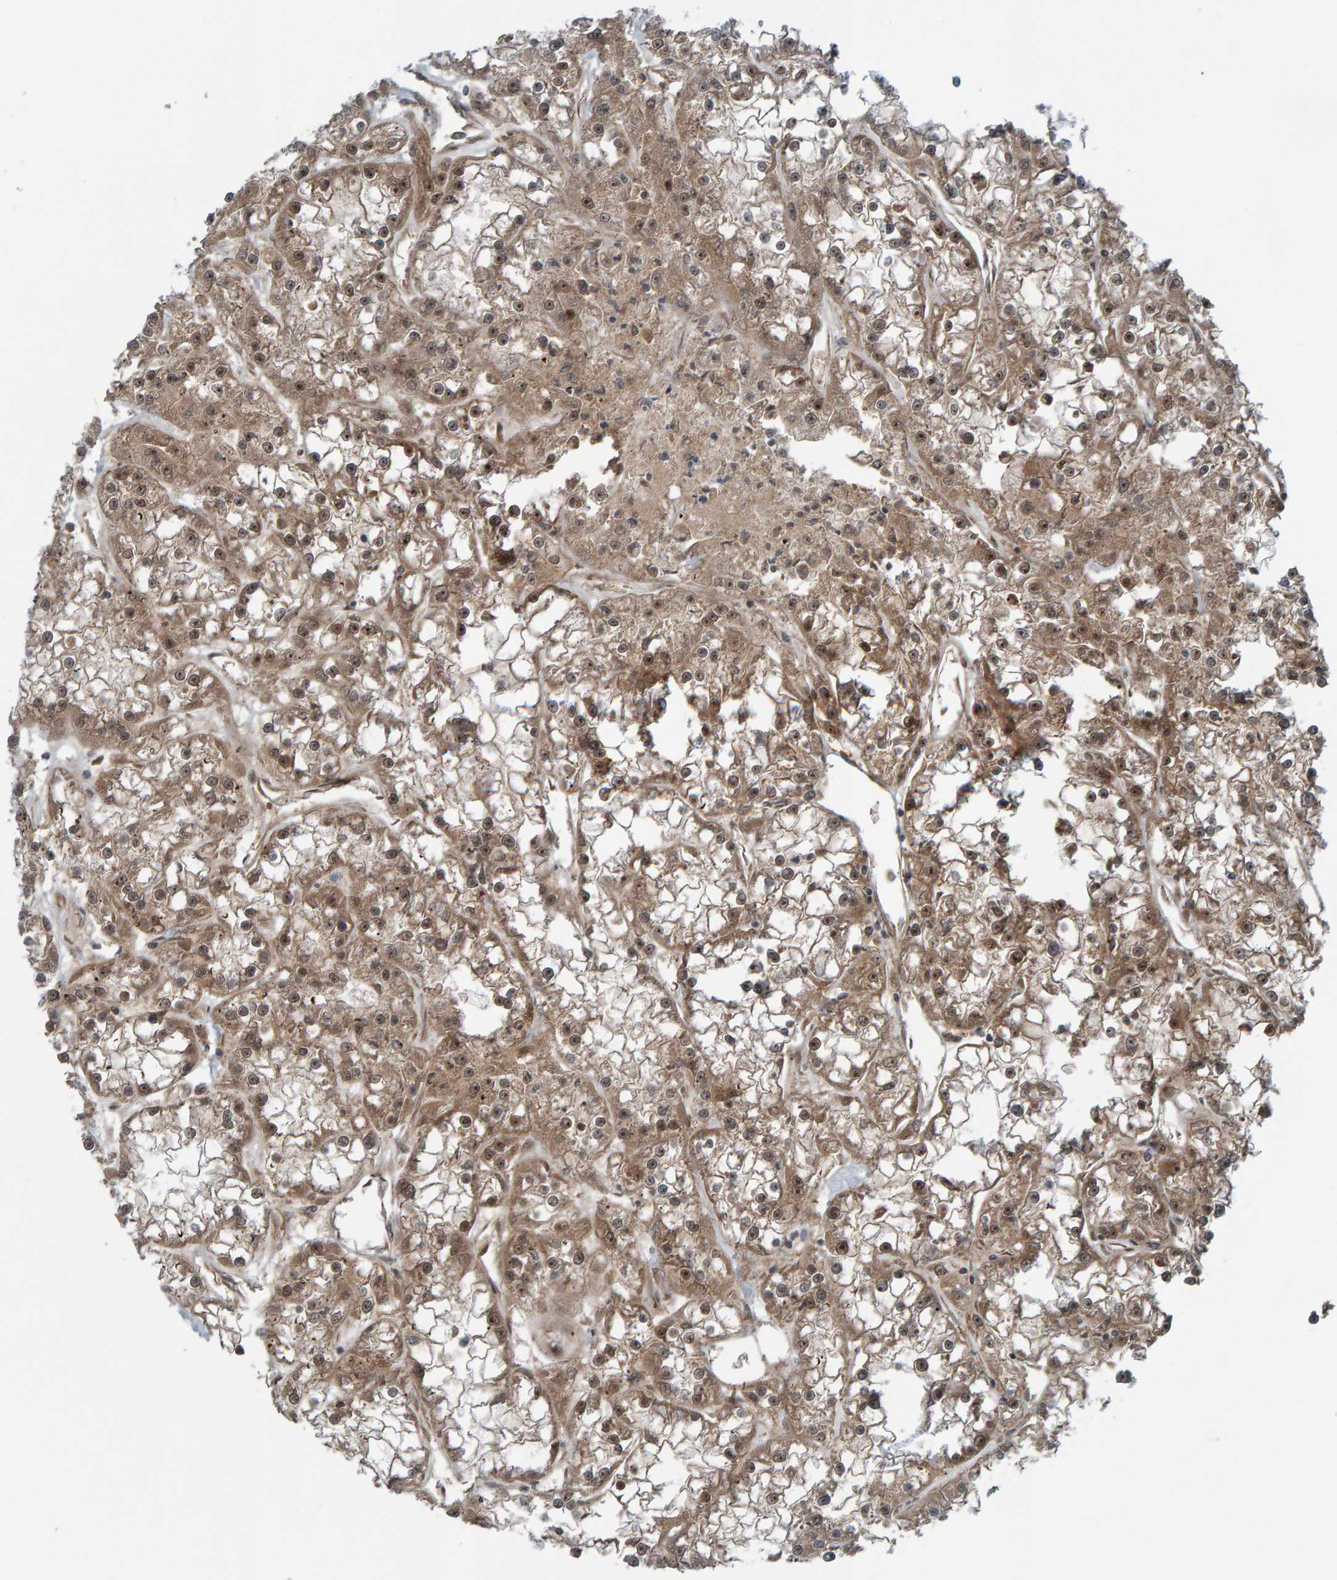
{"staining": {"intensity": "moderate", "quantity": ">75%", "location": "cytoplasmic/membranous,nuclear"}, "tissue": "renal cancer", "cell_type": "Tumor cells", "image_type": "cancer", "snomed": [{"axis": "morphology", "description": "Adenocarcinoma, NOS"}, {"axis": "topography", "description": "Kidney"}], "caption": "A medium amount of moderate cytoplasmic/membranous and nuclear staining is identified in approximately >75% of tumor cells in renal cancer tissue.", "gene": "CUEDC1", "patient": {"sex": "female", "age": 52}}